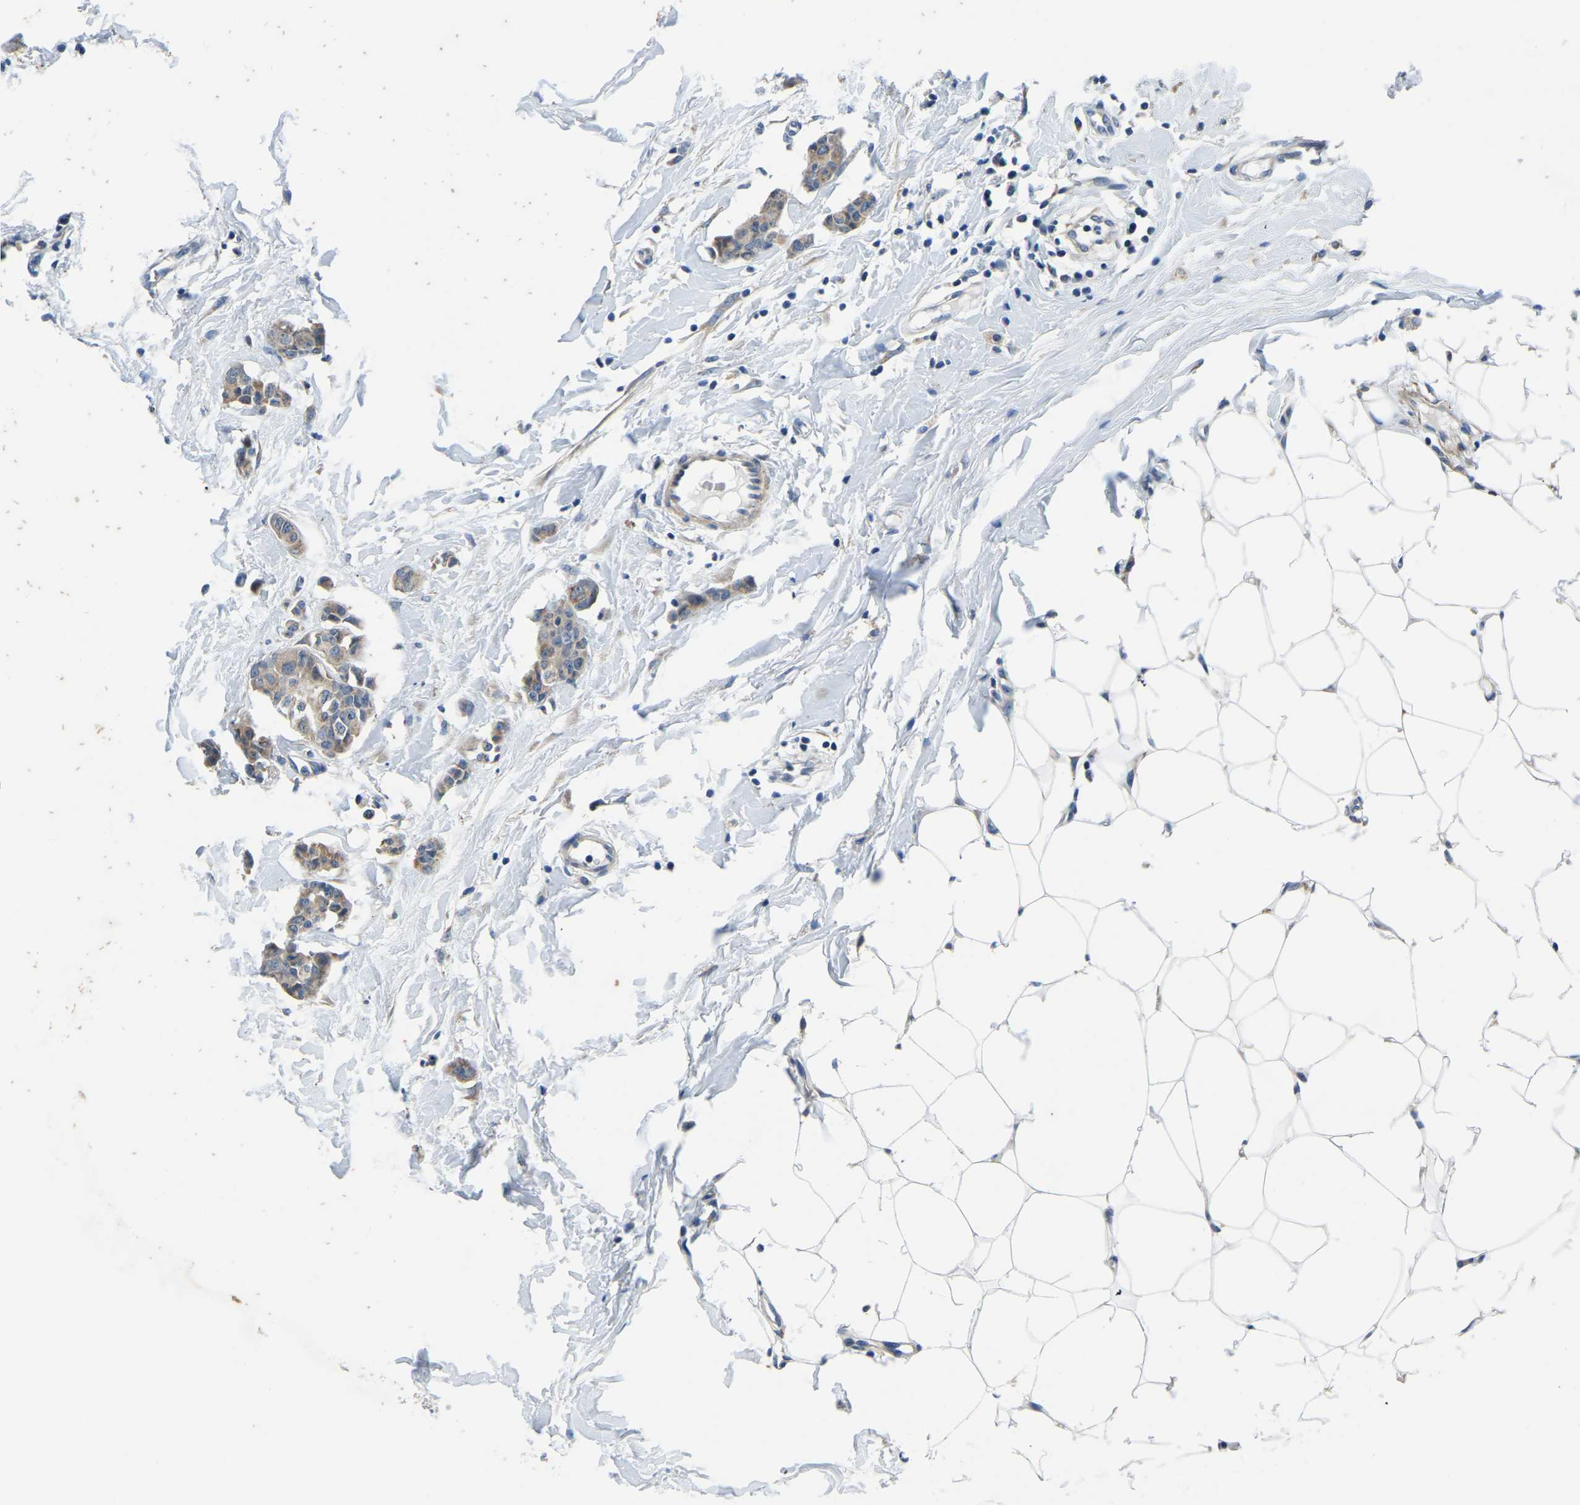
{"staining": {"intensity": "moderate", "quantity": ">75%", "location": "cytoplasmic/membranous"}, "tissue": "breast cancer", "cell_type": "Tumor cells", "image_type": "cancer", "snomed": [{"axis": "morphology", "description": "Normal tissue, NOS"}, {"axis": "morphology", "description": "Duct carcinoma"}, {"axis": "topography", "description": "Breast"}], "caption": "Immunohistochemical staining of human breast infiltrating ductal carcinoma demonstrates moderate cytoplasmic/membranous protein expression in about >75% of tumor cells. (DAB = brown stain, brightfield microscopy at high magnification).", "gene": "LIAS", "patient": {"sex": "female", "age": 40}}